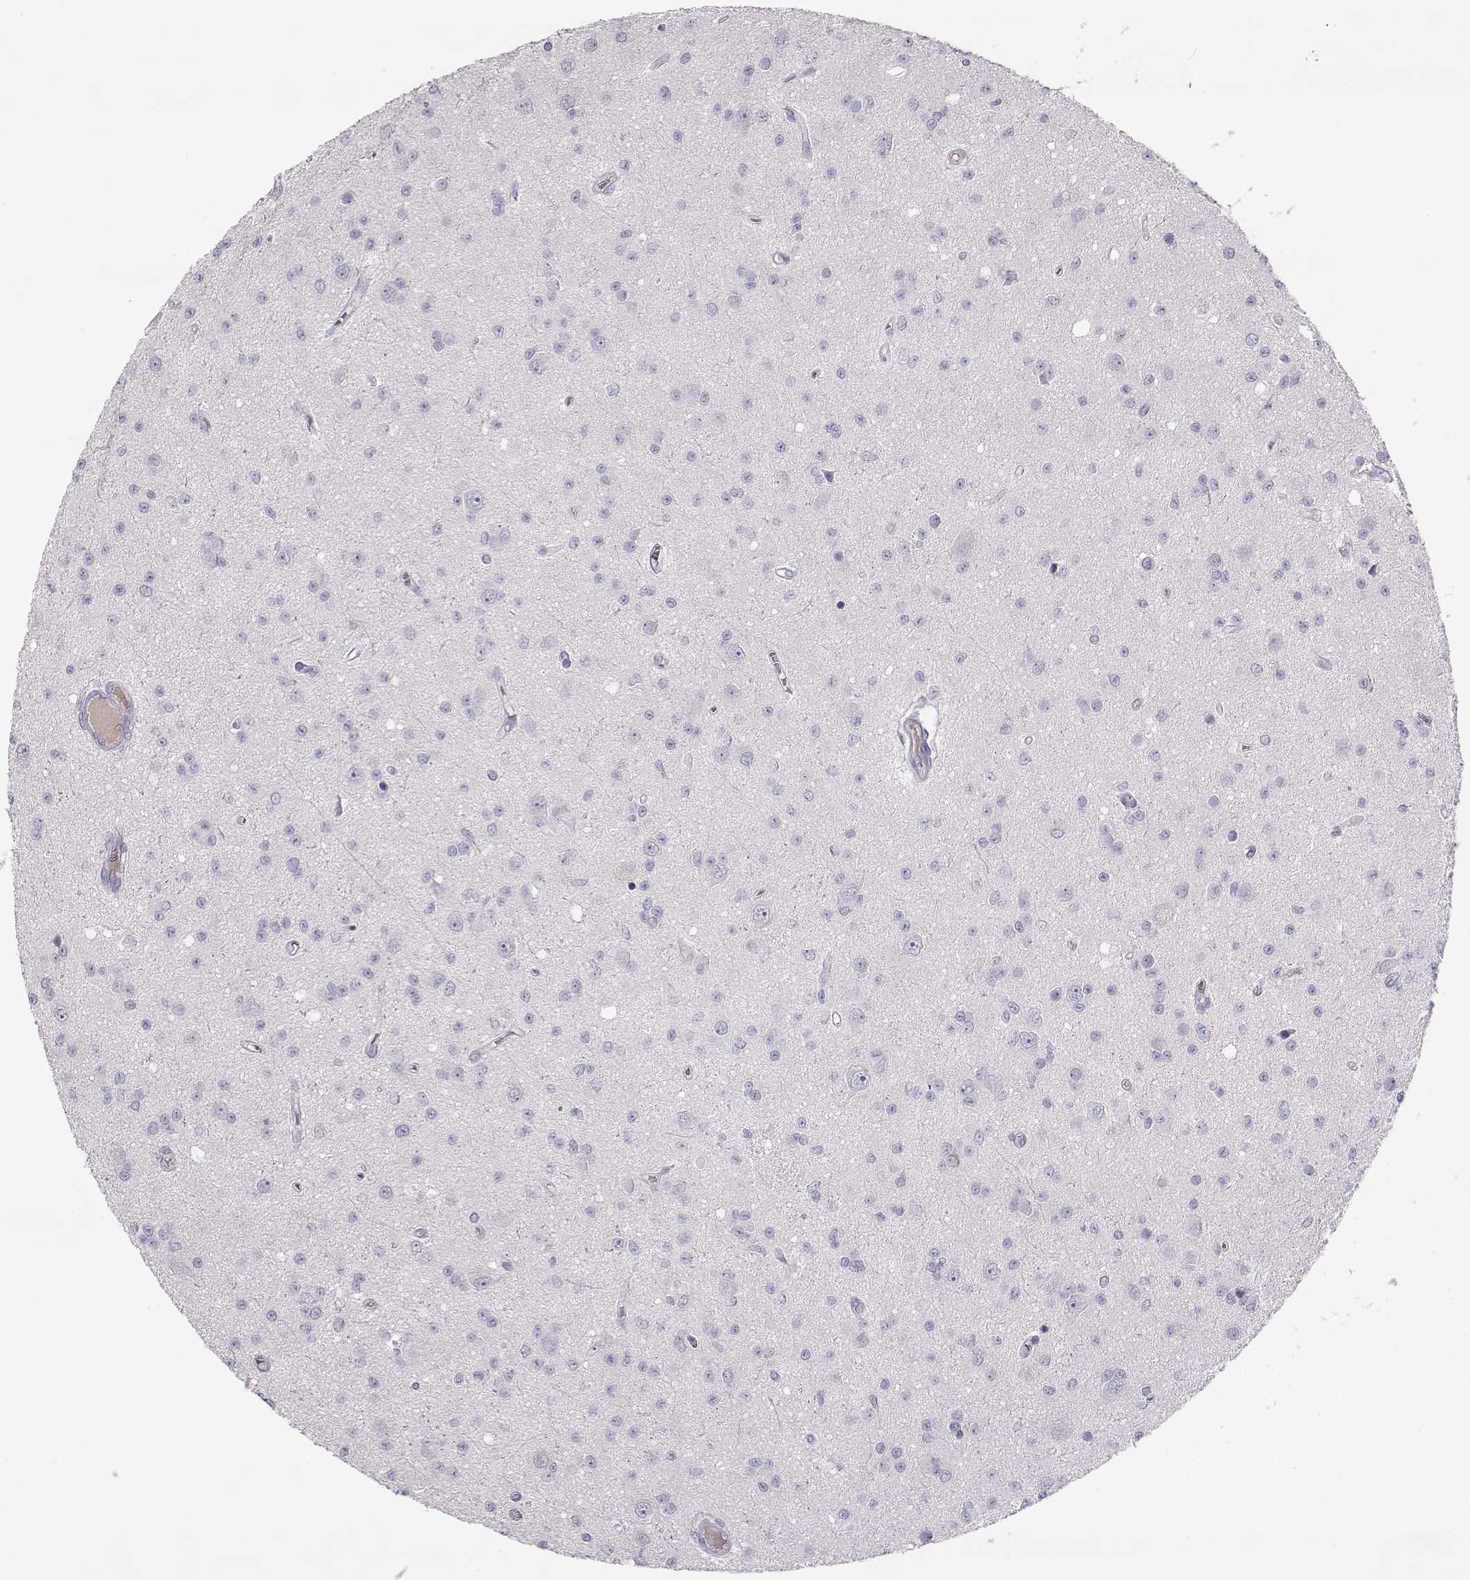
{"staining": {"intensity": "negative", "quantity": "none", "location": "none"}, "tissue": "glioma", "cell_type": "Tumor cells", "image_type": "cancer", "snomed": [{"axis": "morphology", "description": "Glioma, malignant, Low grade"}, {"axis": "topography", "description": "Brain"}], "caption": "An IHC histopathology image of glioma is shown. There is no staining in tumor cells of glioma.", "gene": "SLCO6A1", "patient": {"sex": "female", "age": 45}}